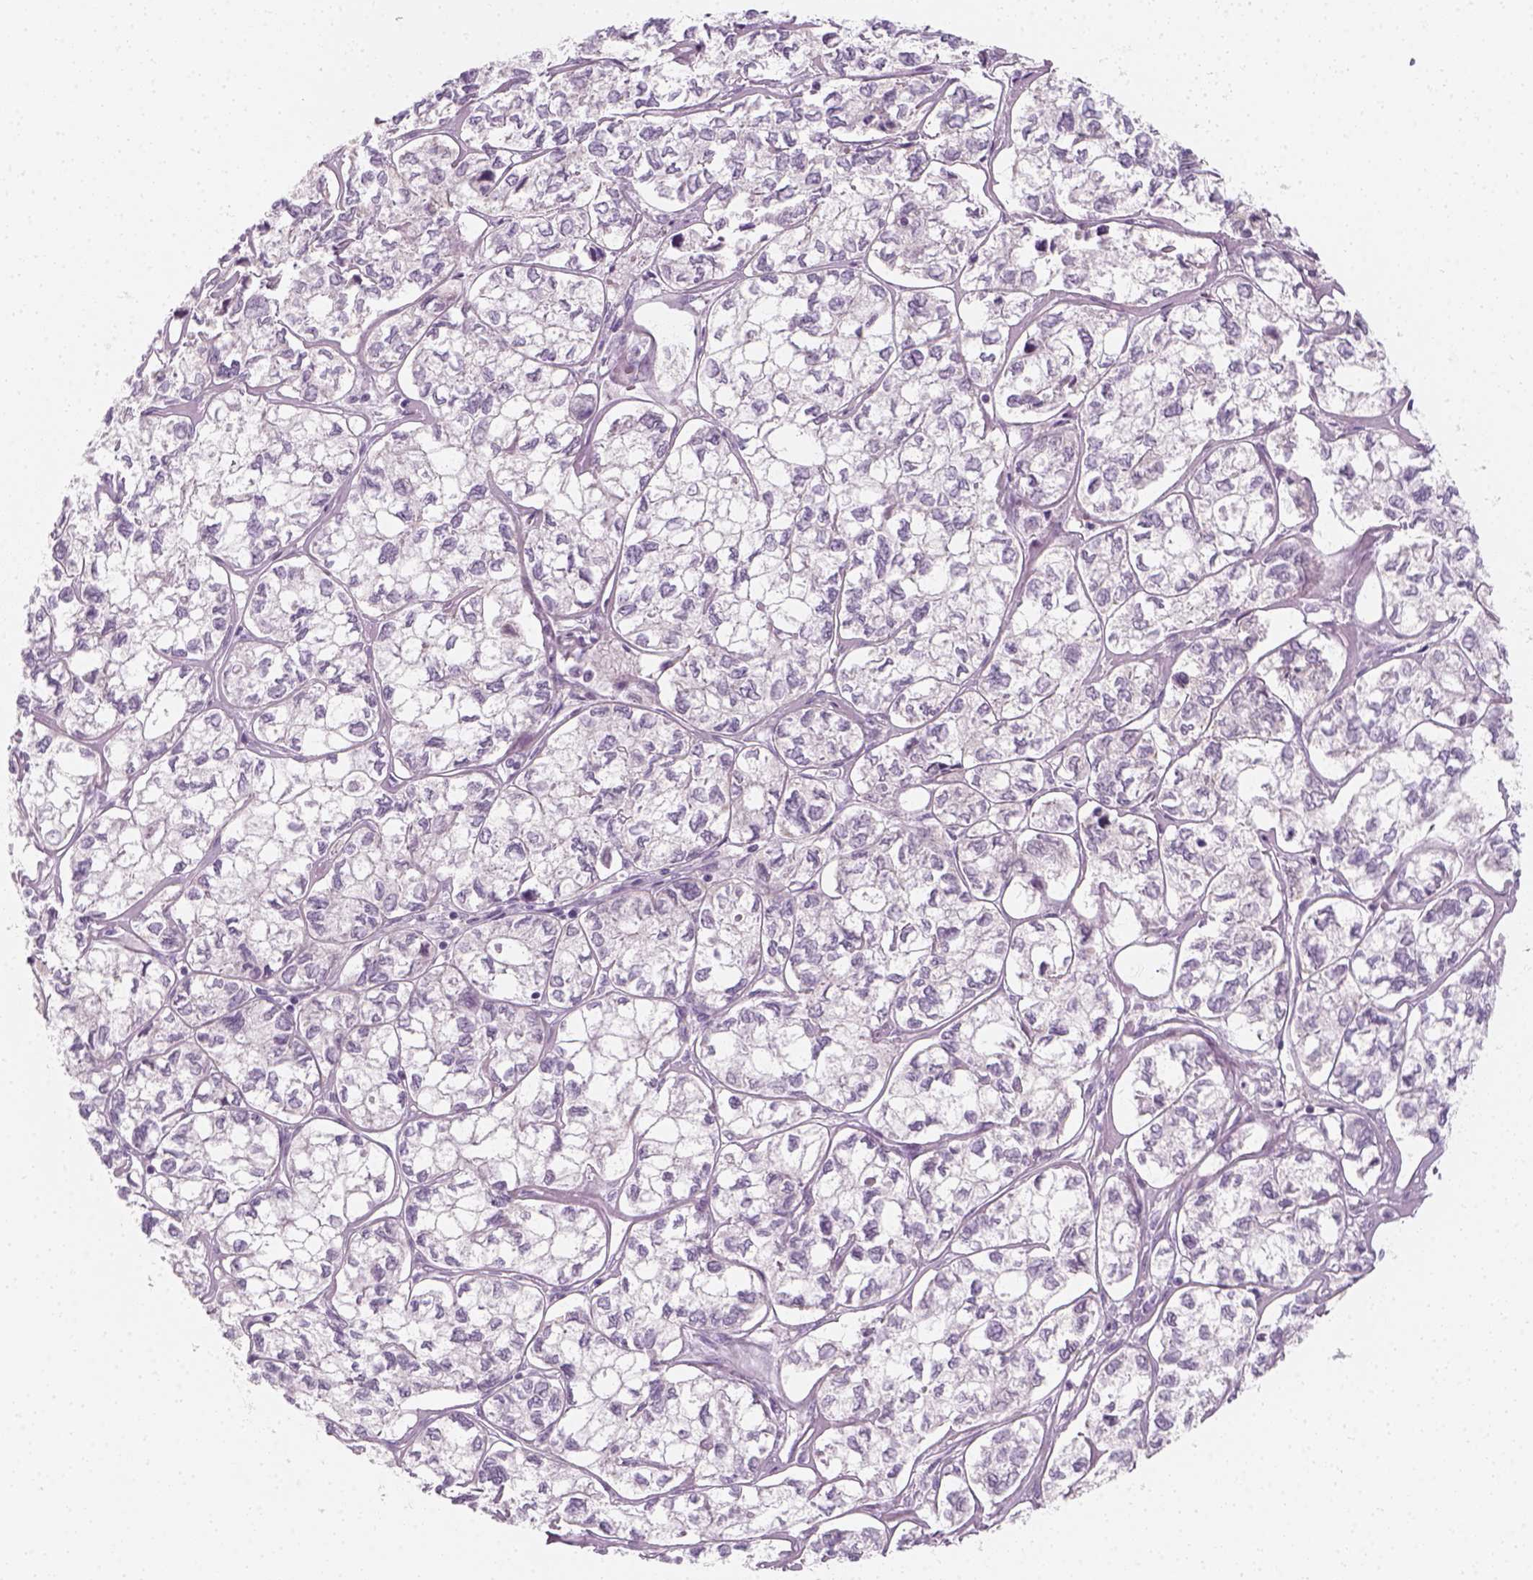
{"staining": {"intensity": "negative", "quantity": "none", "location": "none"}, "tissue": "ovarian cancer", "cell_type": "Tumor cells", "image_type": "cancer", "snomed": [{"axis": "morphology", "description": "Carcinoma, endometroid"}, {"axis": "topography", "description": "Ovary"}], "caption": "Immunohistochemistry of human endometroid carcinoma (ovarian) shows no expression in tumor cells. (DAB immunohistochemistry, high magnification).", "gene": "PRAME", "patient": {"sex": "female", "age": 64}}